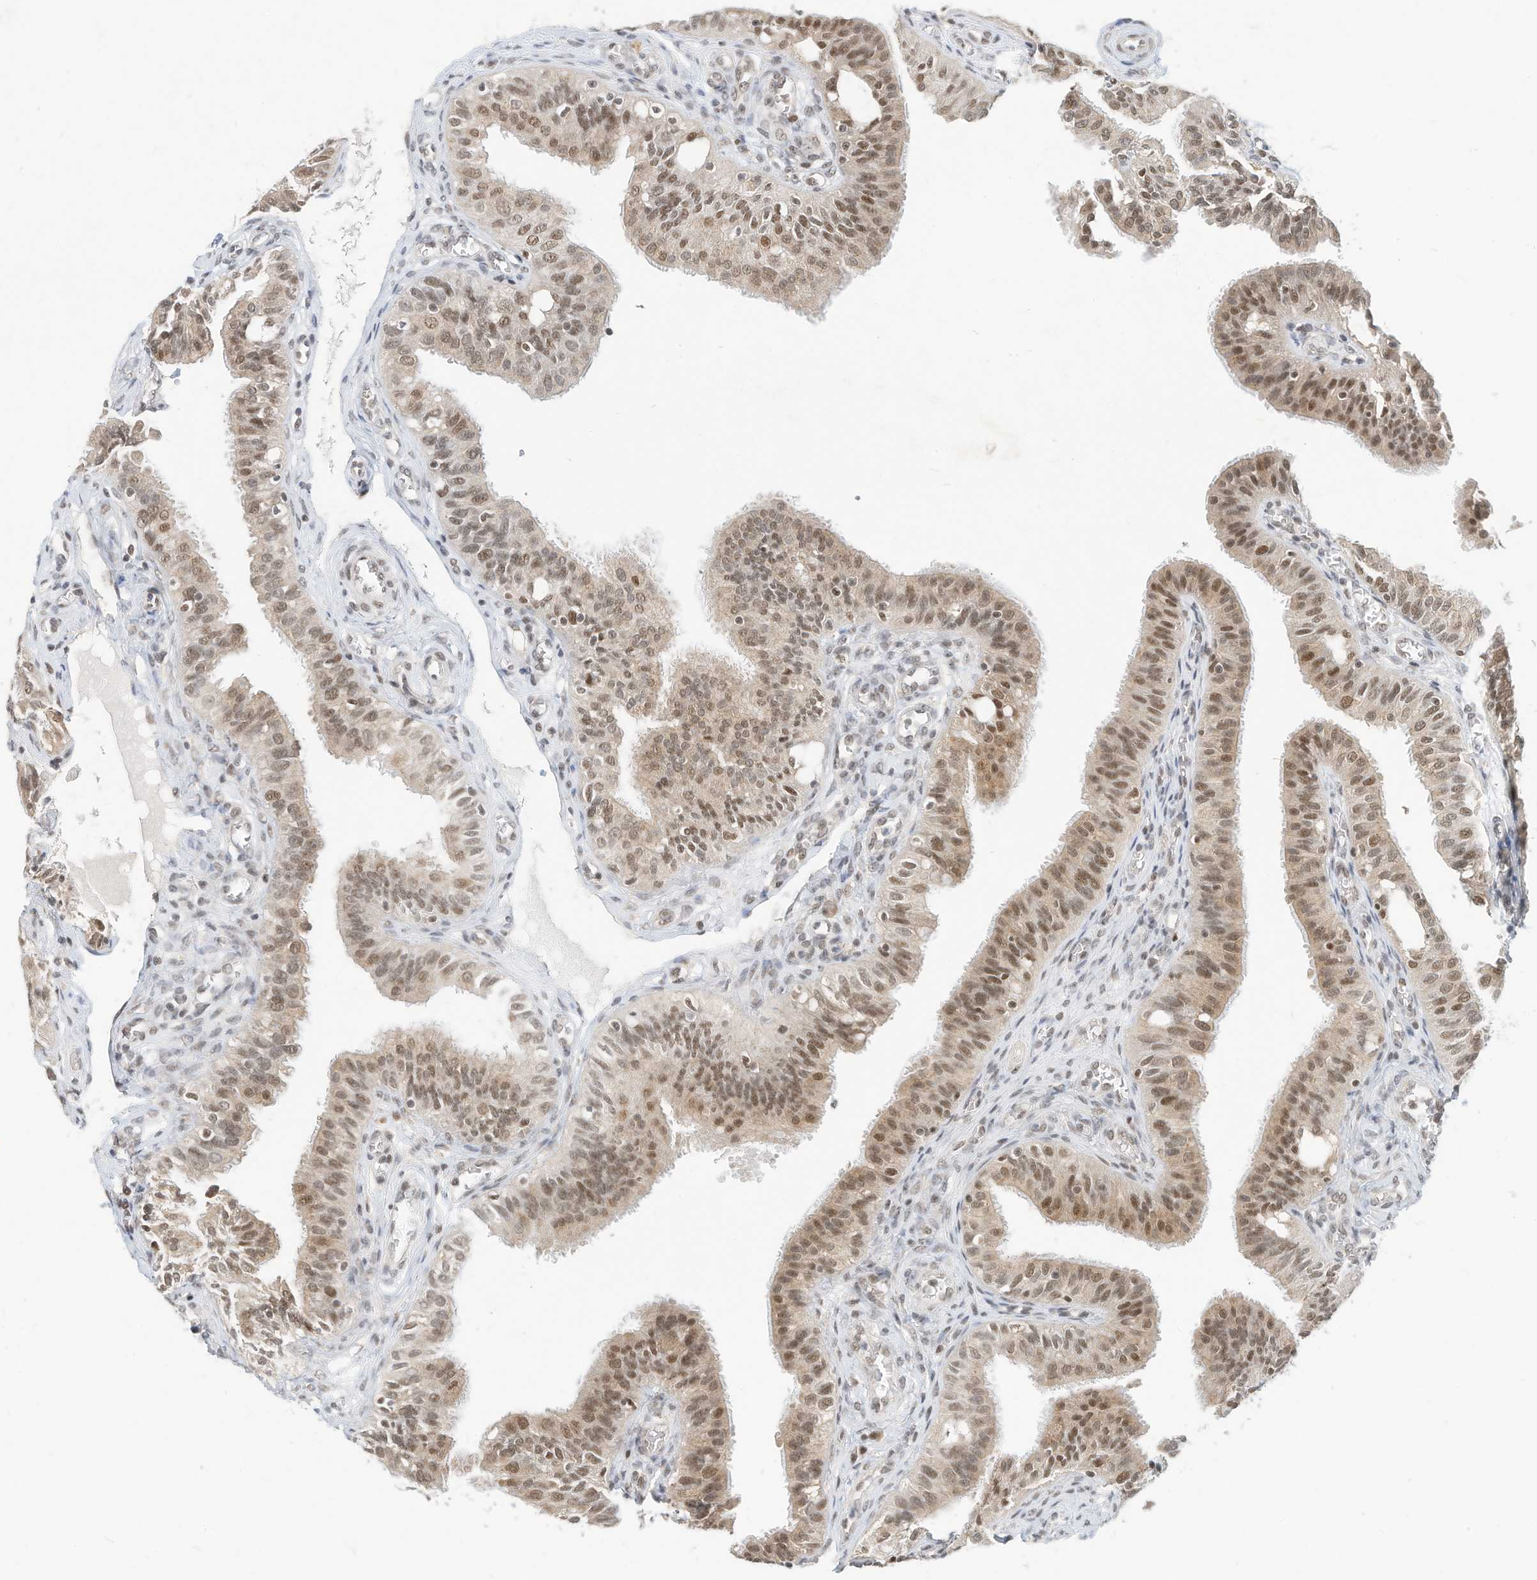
{"staining": {"intensity": "moderate", "quantity": ">75%", "location": "nuclear"}, "tissue": "fallopian tube", "cell_type": "Glandular cells", "image_type": "normal", "snomed": [{"axis": "morphology", "description": "Normal tissue, NOS"}, {"axis": "topography", "description": "Fallopian tube"}, {"axis": "topography", "description": "Ovary"}], "caption": "DAB immunohistochemical staining of unremarkable human fallopian tube demonstrates moderate nuclear protein positivity in approximately >75% of glandular cells.", "gene": "OGT", "patient": {"sex": "female", "age": 42}}